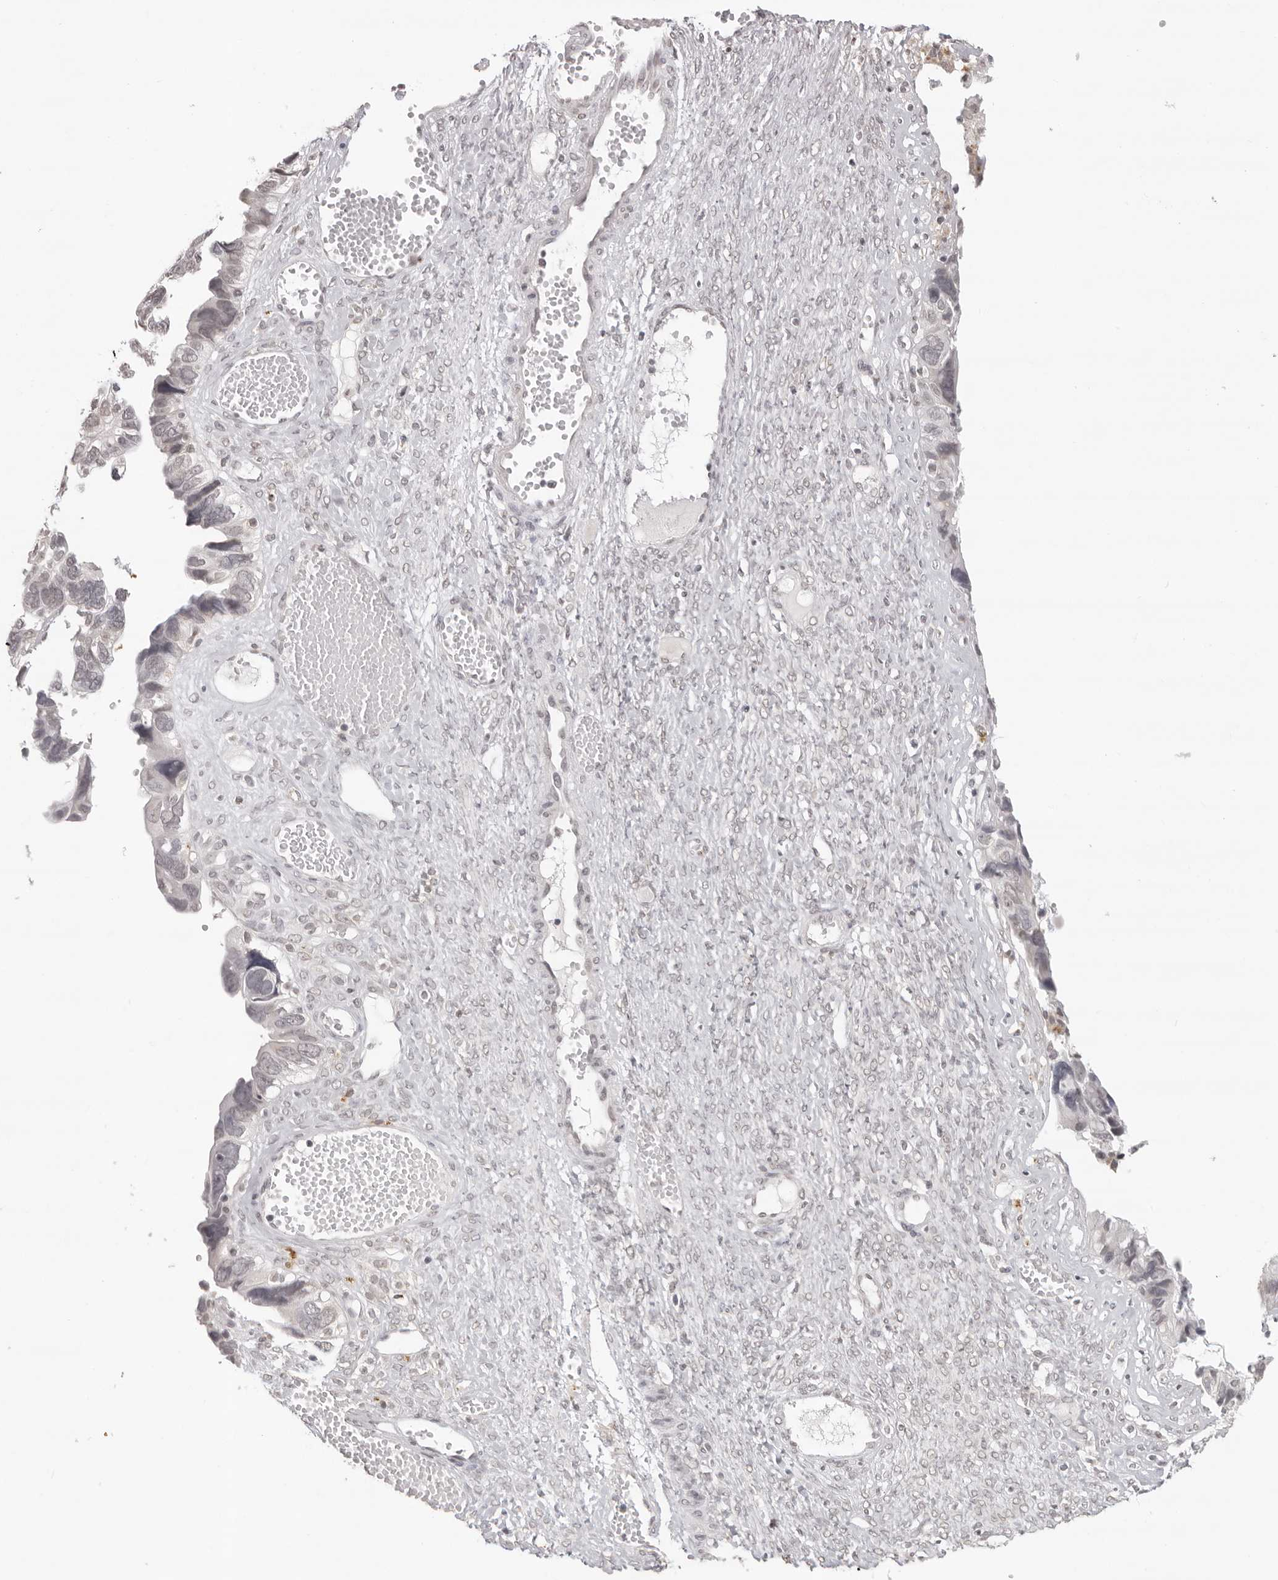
{"staining": {"intensity": "negative", "quantity": "none", "location": "none"}, "tissue": "ovarian cancer", "cell_type": "Tumor cells", "image_type": "cancer", "snomed": [{"axis": "morphology", "description": "Cystadenocarcinoma, serous, NOS"}, {"axis": "topography", "description": "Ovary"}], "caption": "The histopathology image exhibits no significant expression in tumor cells of ovarian cancer (serous cystadenocarcinoma). (Stains: DAB immunohistochemistry with hematoxylin counter stain, Microscopy: brightfield microscopy at high magnification).", "gene": "NTM", "patient": {"sex": "female", "age": 79}}